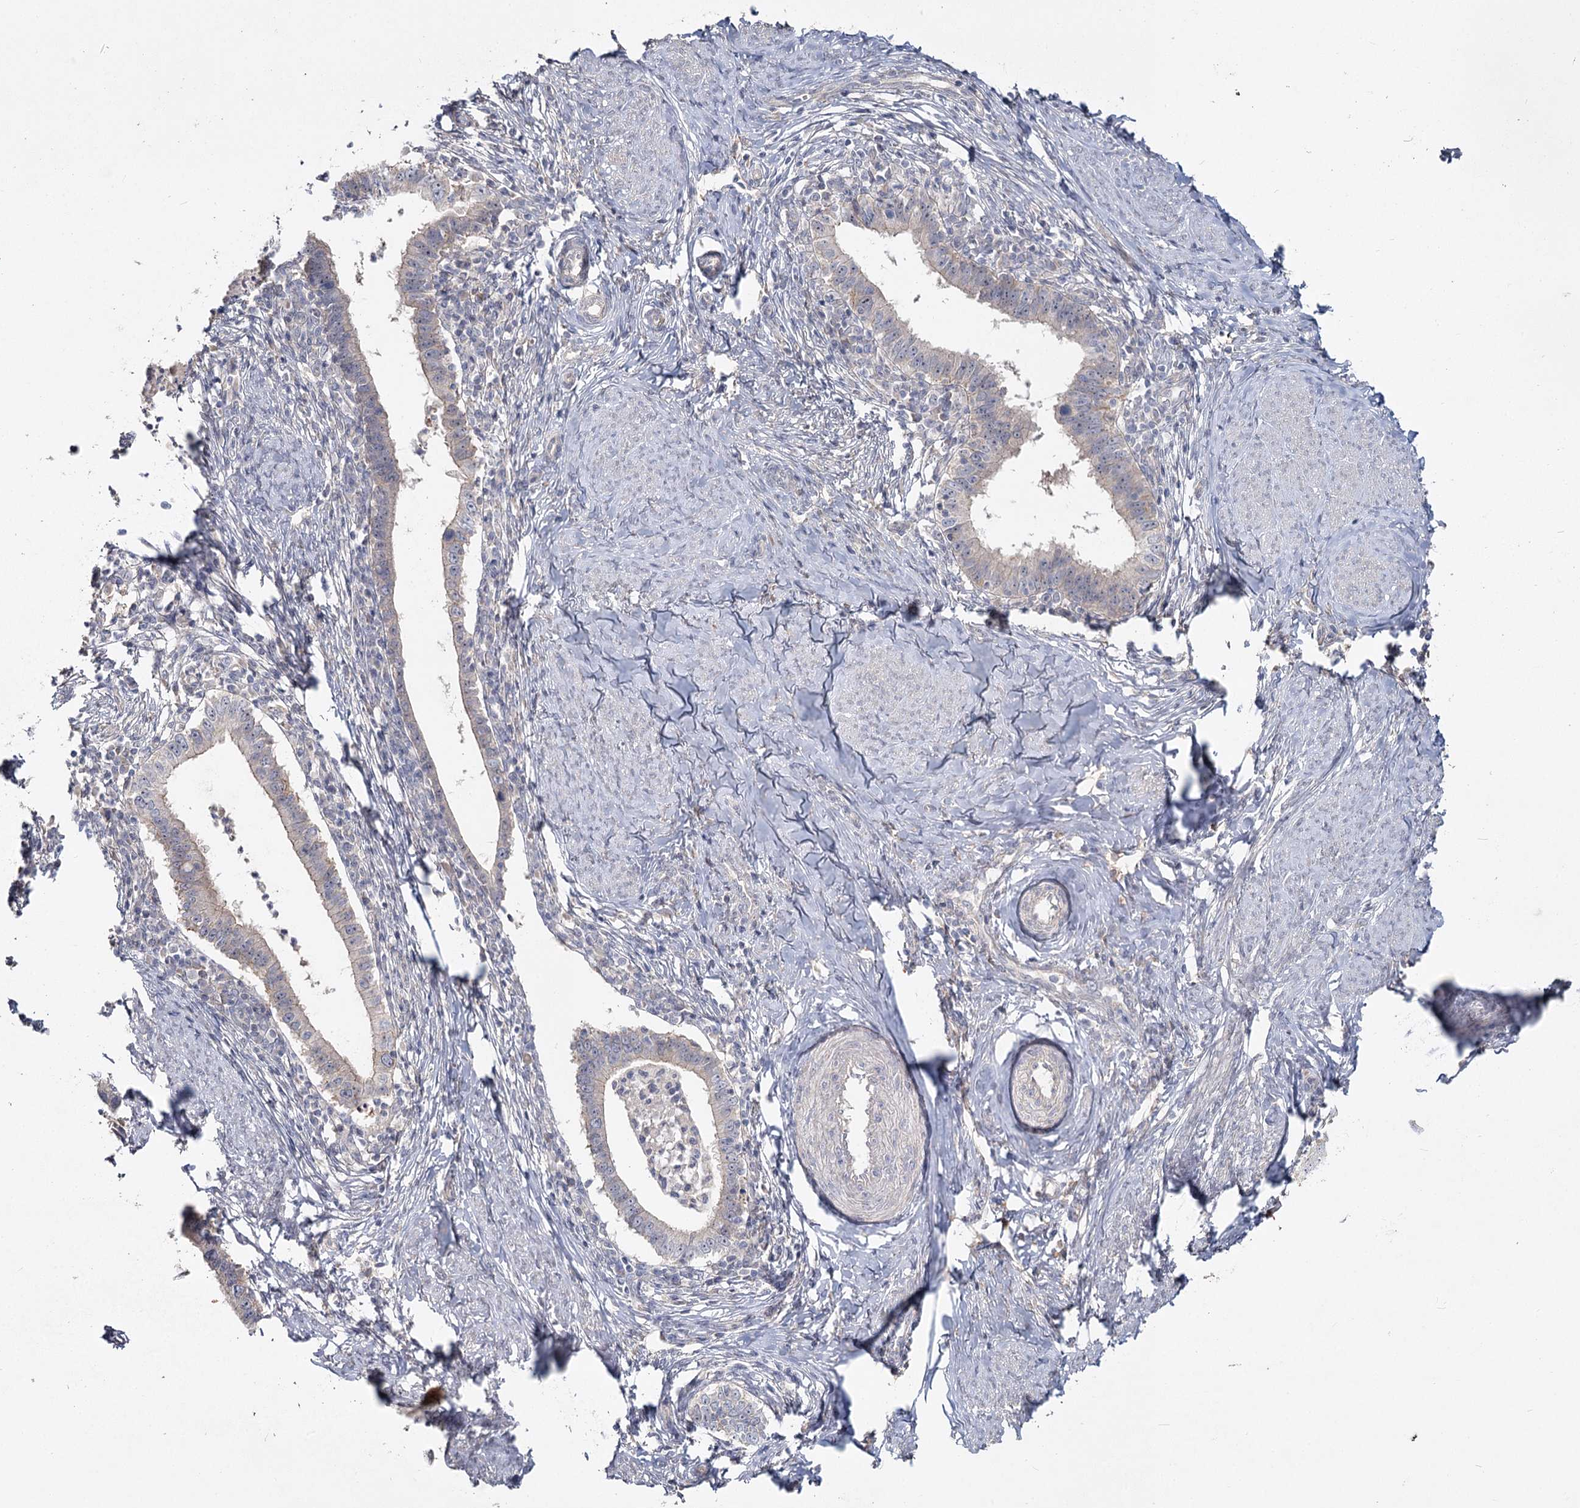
{"staining": {"intensity": "weak", "quantity": "<25%", "location": "cytoplasmic/membranous"}, "tissue": "cervical cancer", "cell_type": "Tumor cells", "image_type": "cancer", "snomed": [{"axis": "morphology", "description": "Adenocarcinoma, NOS"}, {"axis": "topography", "description": "Cervix"}], "caption": "Image shows no protein expression in tumor cells of cervical adenocarcinoma tissue.", "gene": "ANGPTL5", "patient": {"sex": "female", "age": 36}}